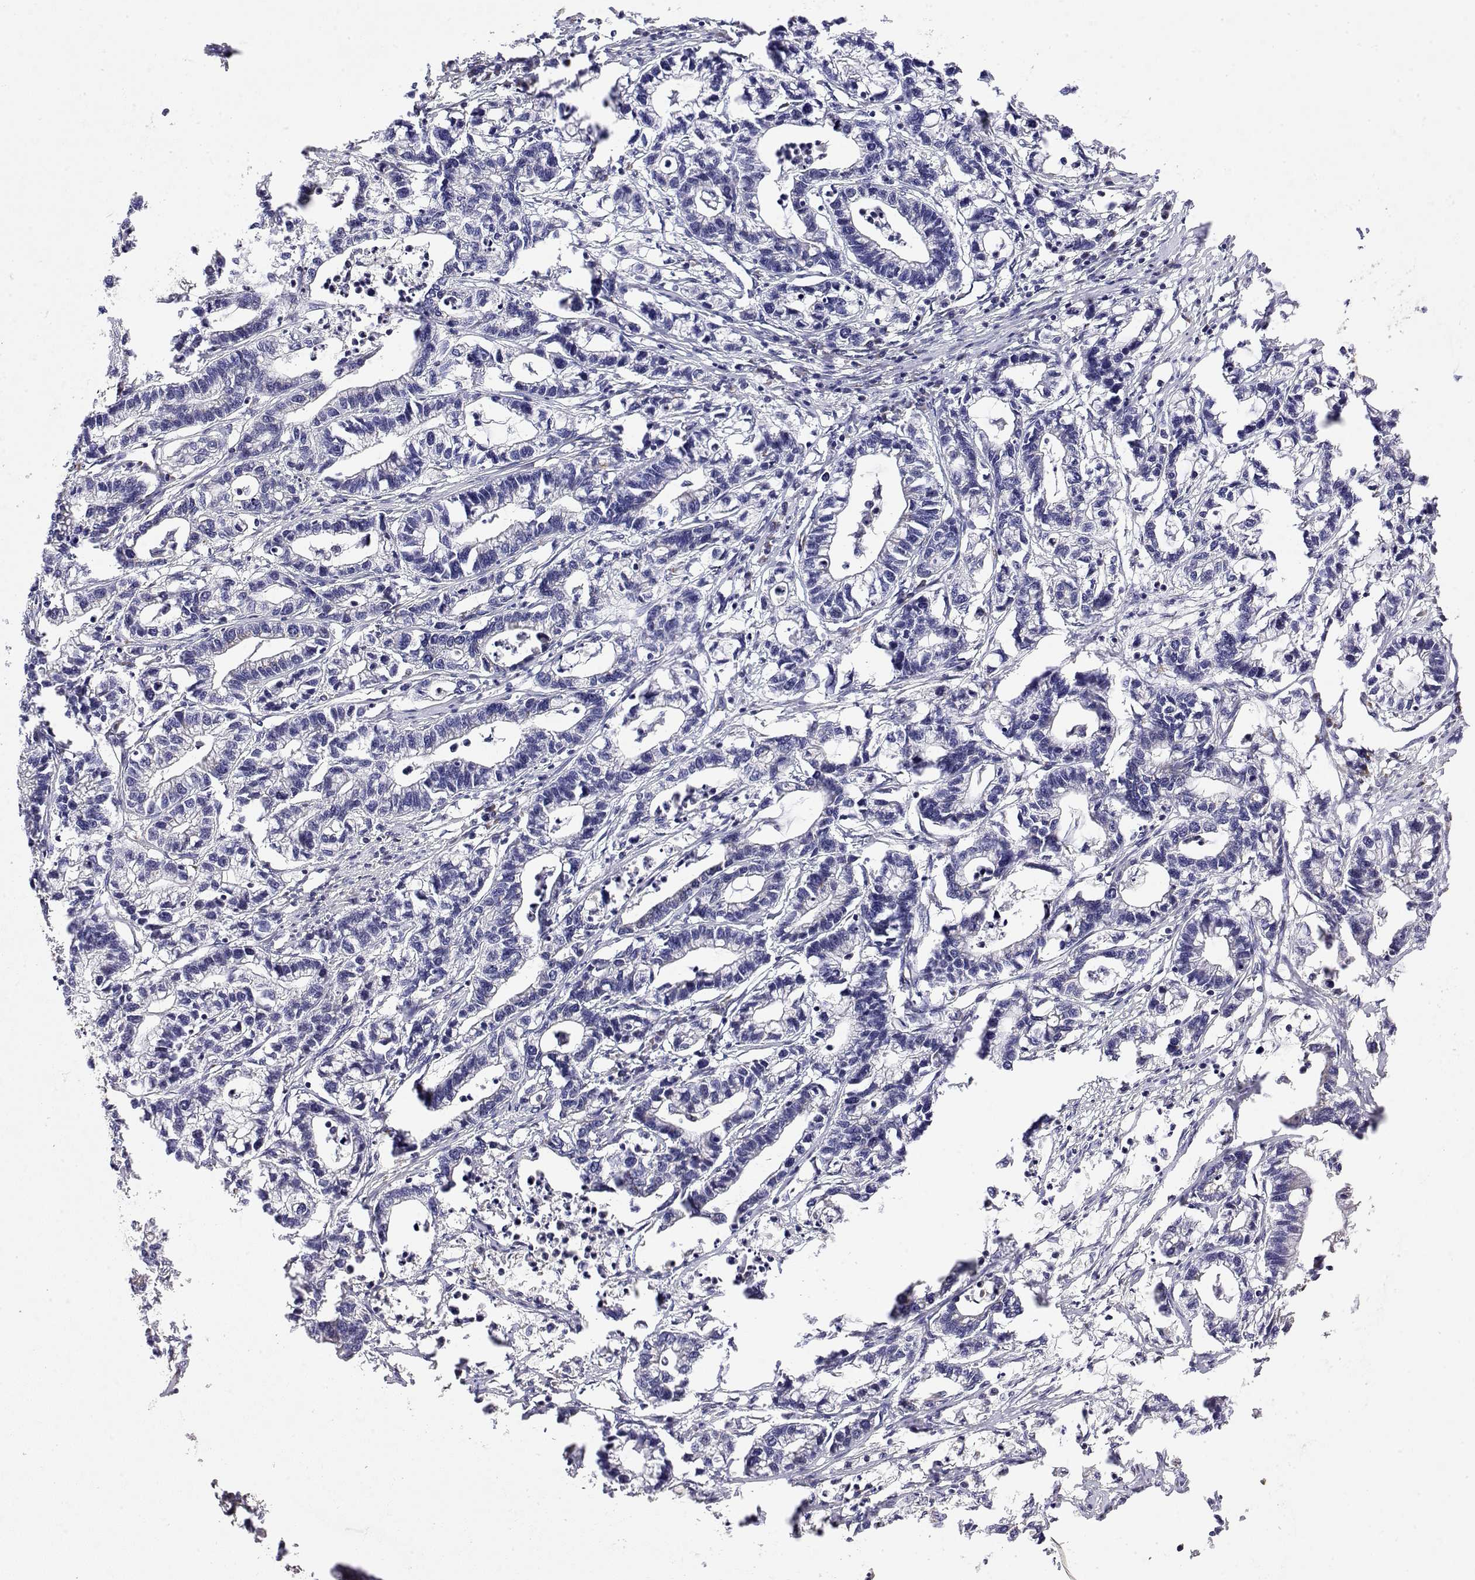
{"staining": {"intensity": "moderate", "quantity": "<25%", "location": "cytoplasmic/membranous"}, "tissue": "stomach cancer", "cell_type": "Tumor cells", "image_type": "cancer", "snomed": [{"axis": "morphology", "description": "Adenocarcinoma, NOS"}, {"axis": "topography", "description": "Stomach"}], "caption": "Protein staining by immunohistochemistry (IHC) reveals moderate cytoplasmic/membranous positivity in approximately <25% of tumor cells in stomach cancer.", "gene": "YIPF3", "patient": {"sex": "male", "age": 83}}